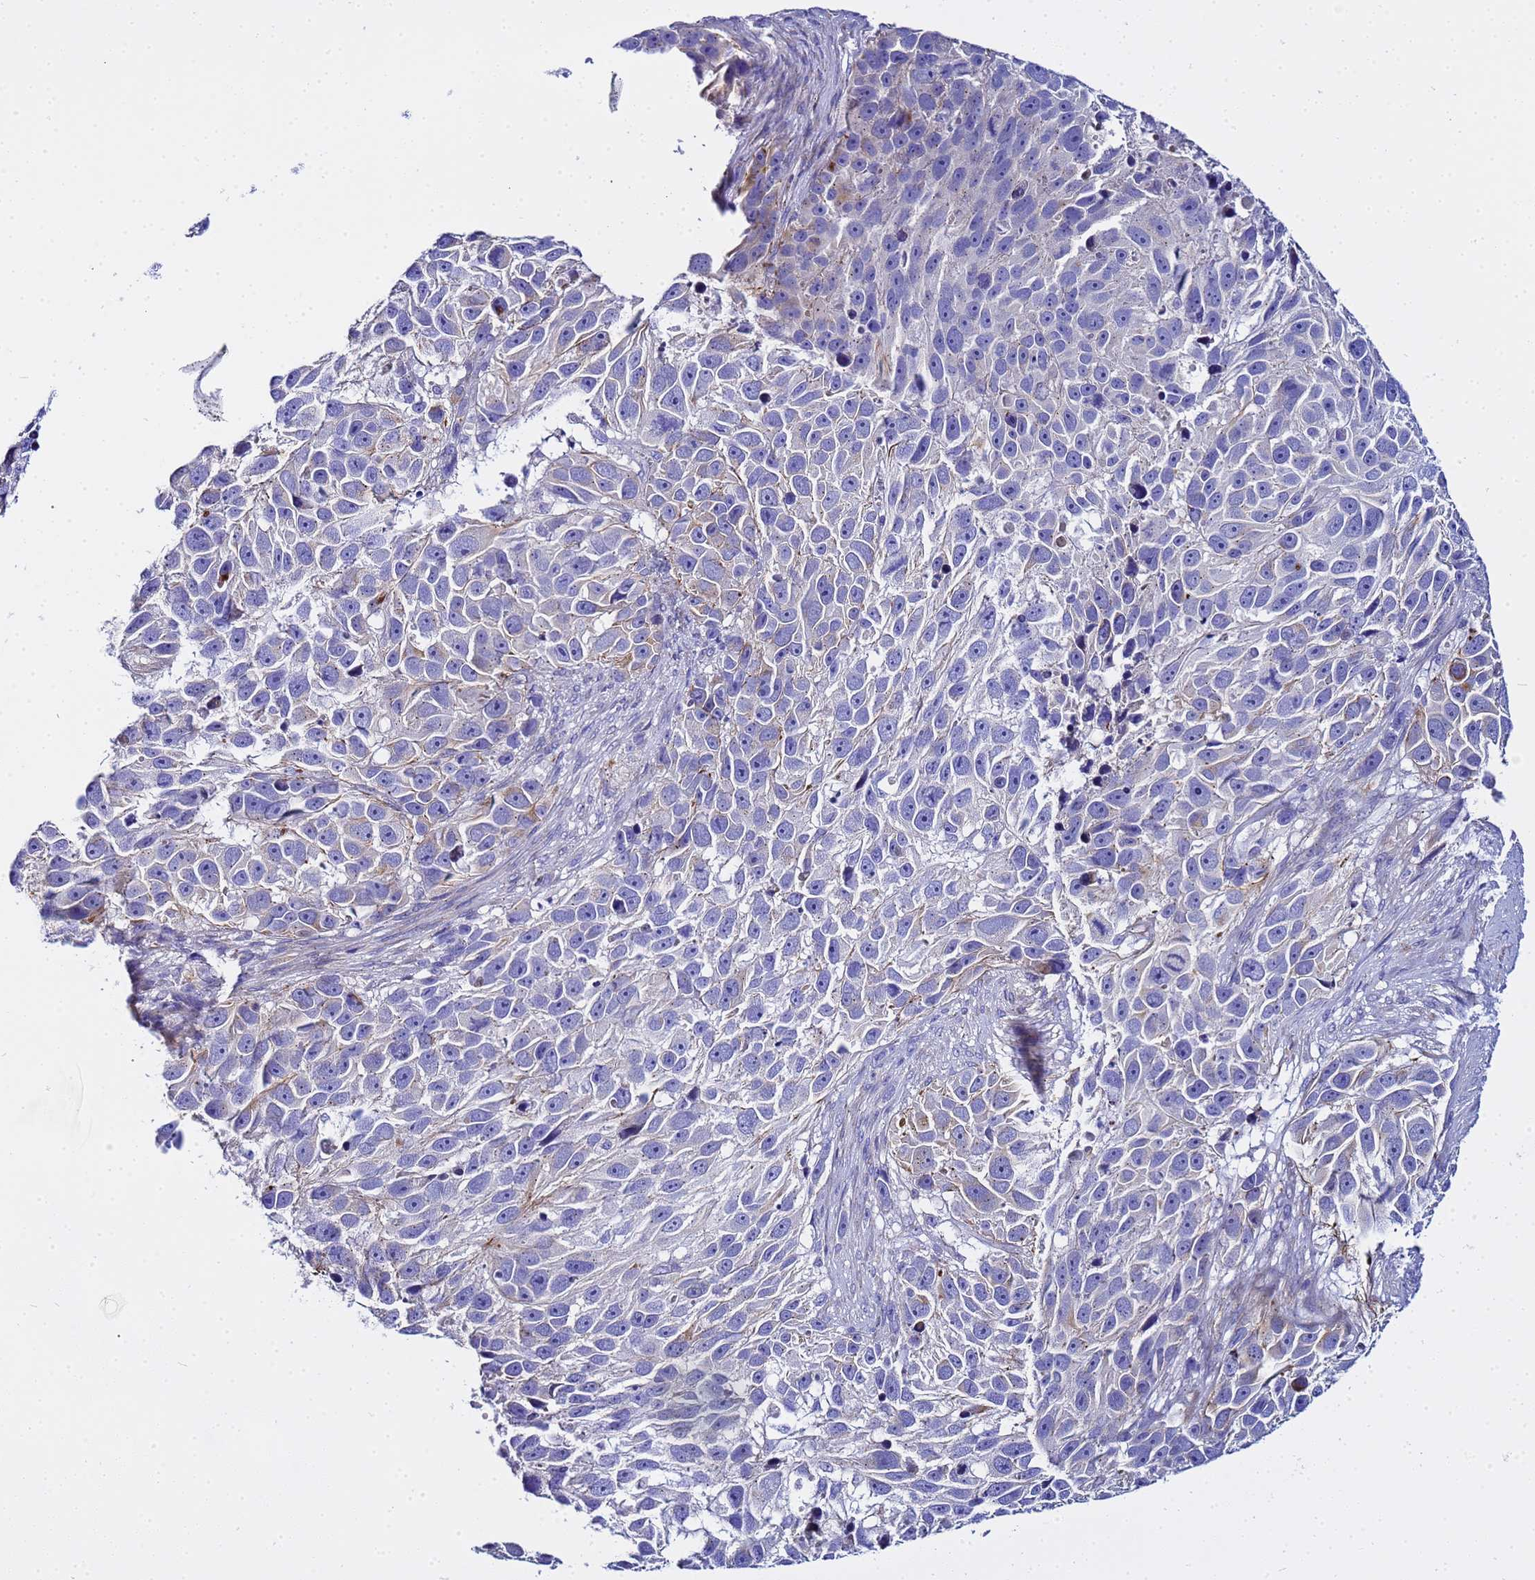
{"staining": {"intensity": "negative", "quantity": "none", "location": "none"}, "tissue": "melanoma", "cell_type": "Tumor cells", "image_type": "cancer", "snomed": [{"axis": "morphology", "description": "Malignant melanoma, NOS"}, {"axis": "topography", "description": "Skin"}], "caption": "Immunohistochemistry micrograph of neoplastic tissue: human melanoma stained with DAB shows no significant protein staining in tumor cells. (DAB (3,3'-diaminobenzidine) immunohistochemistry with hematoxylin counter stain).", "gene": "USP18", "patient": {"sex": "male", "age": 84}}